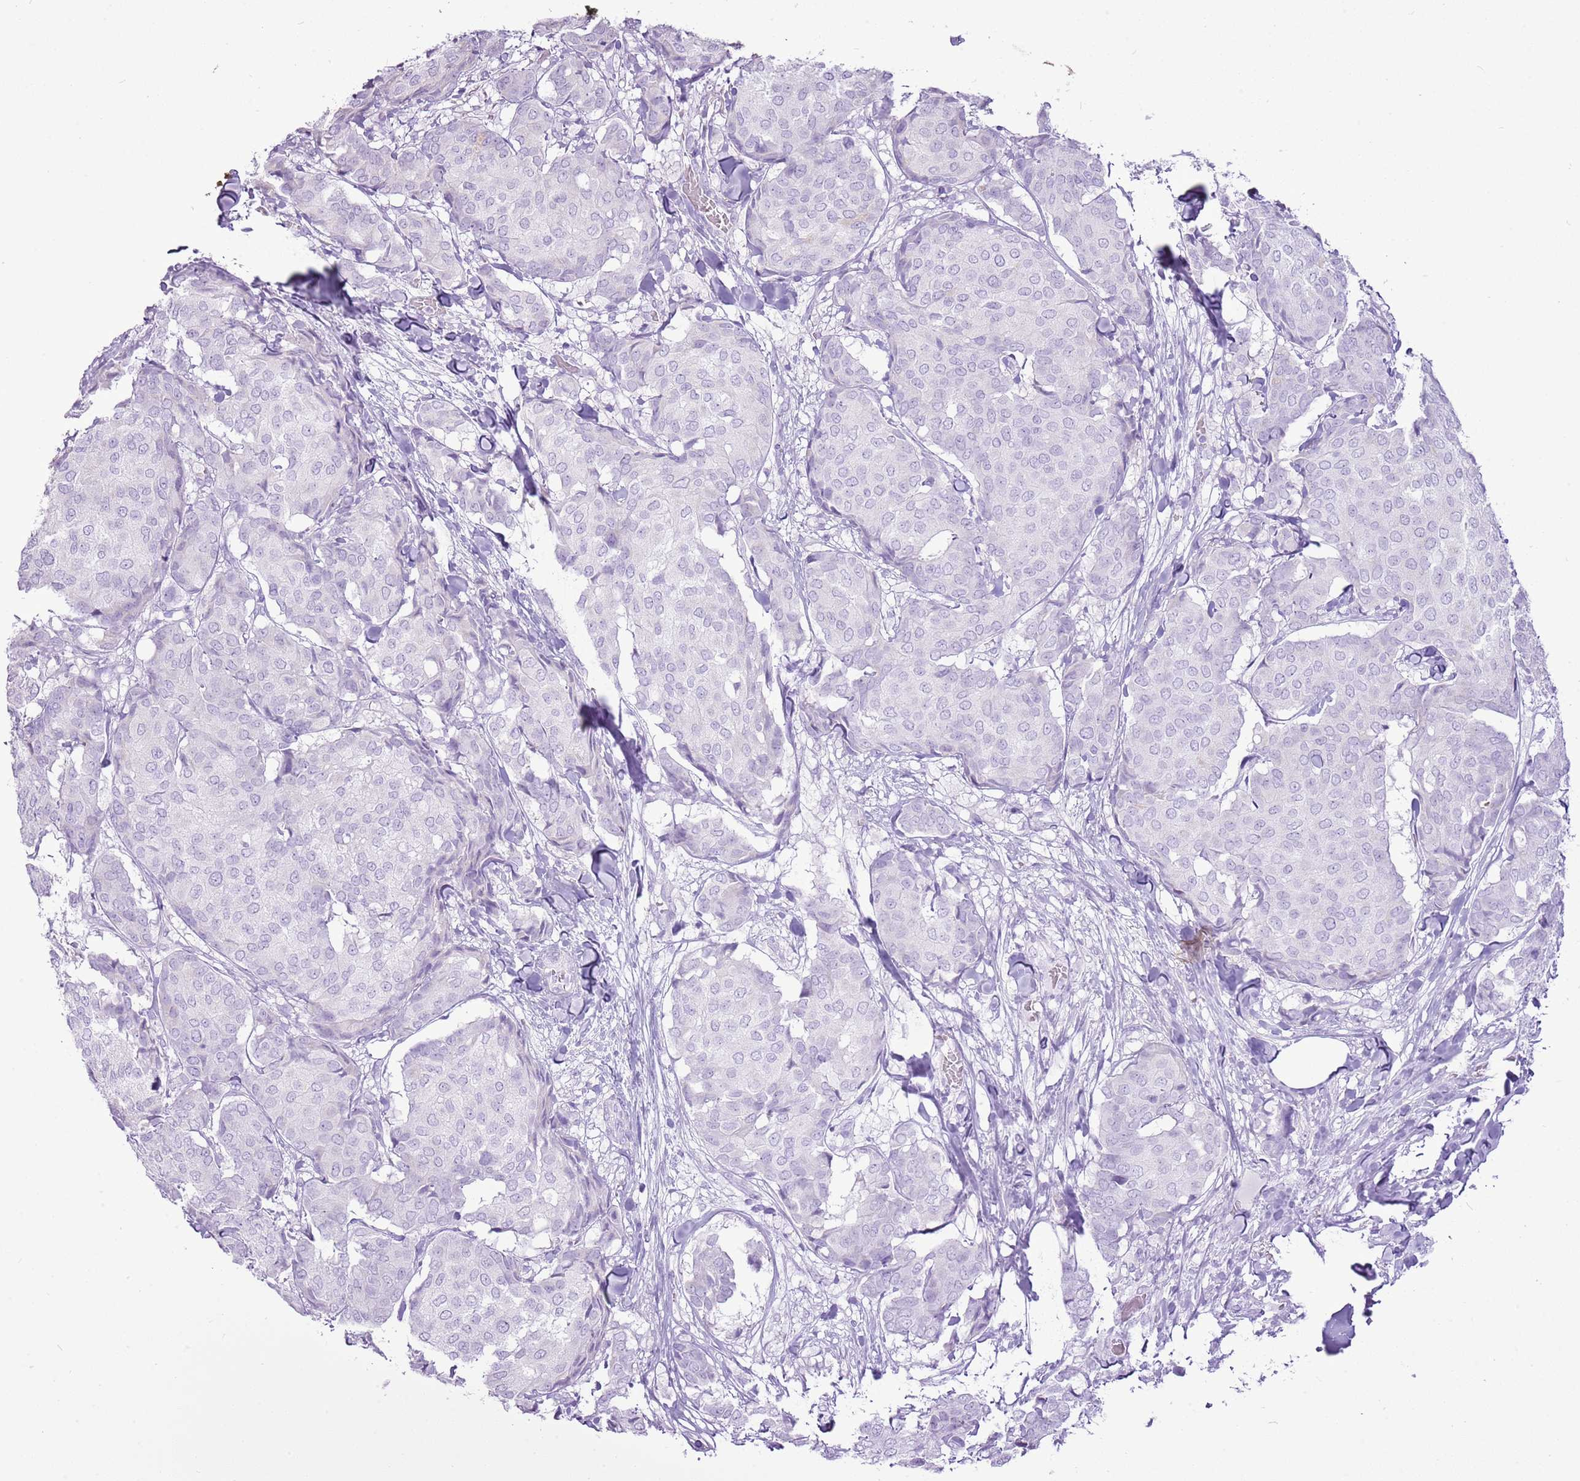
{"staining": {"intensity": "negative", "quantity": "none", "location": "none"}, "tissue": "breast cancer", "cell_type": "Tumor cells", "image_type": "cancer", "snomed": [{"axis": "morphology", "description": "Duct carcinoma"}, {"axis": "topography", "description": "Breast"}], "caption": "IHC of infiltrating ductal carcinoma (breast) shows no positivity in tumor cells. The staining is performed using DAB brown chromogen with nuclei counter-stained in using hematoxylin.", "gene": "CNFN", "patient": {"sex": "female", "age": 75}}